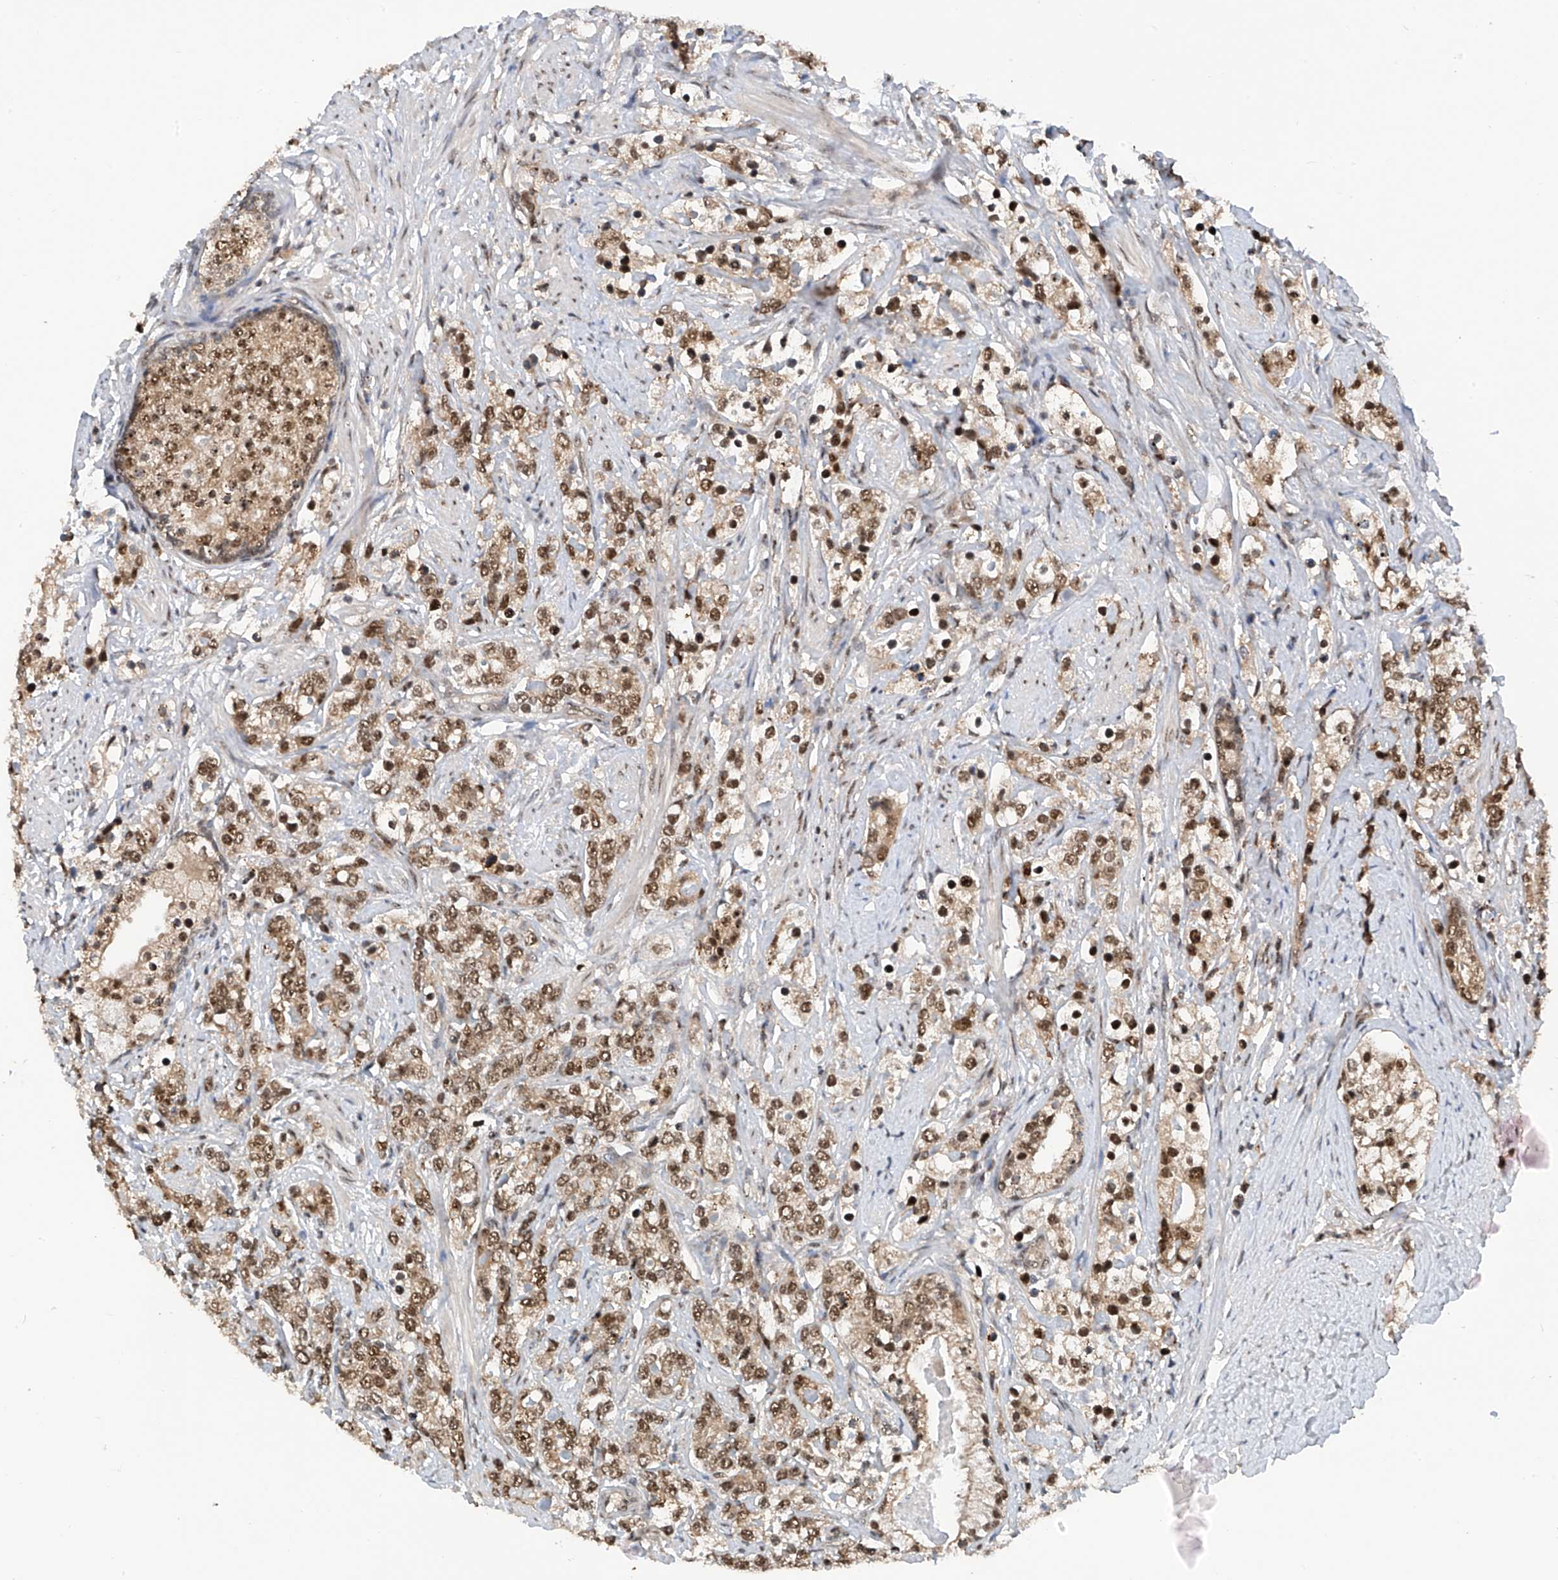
{"staining": {"intensity": "strong", "quantity": ">75%", "location": "nuclear"}, "tissue": "prostate cancer", "cell_type": "Tumor cells", "image_type": "cancer", "snomed": [{"axis": "morphology", "description": "Adenocarcinoma, High grade"}, {"axis": "topography", "description": "Prostate"}], "caption": "Immunohistochemistry (IHC) of prostate cancer (high-grade adenocarcinoma) reveals high levels of strong nuclear staining in about >75% of tumor cells.", "gene": "RPAIN", "patient": {"sex": "male", "age": 69}}